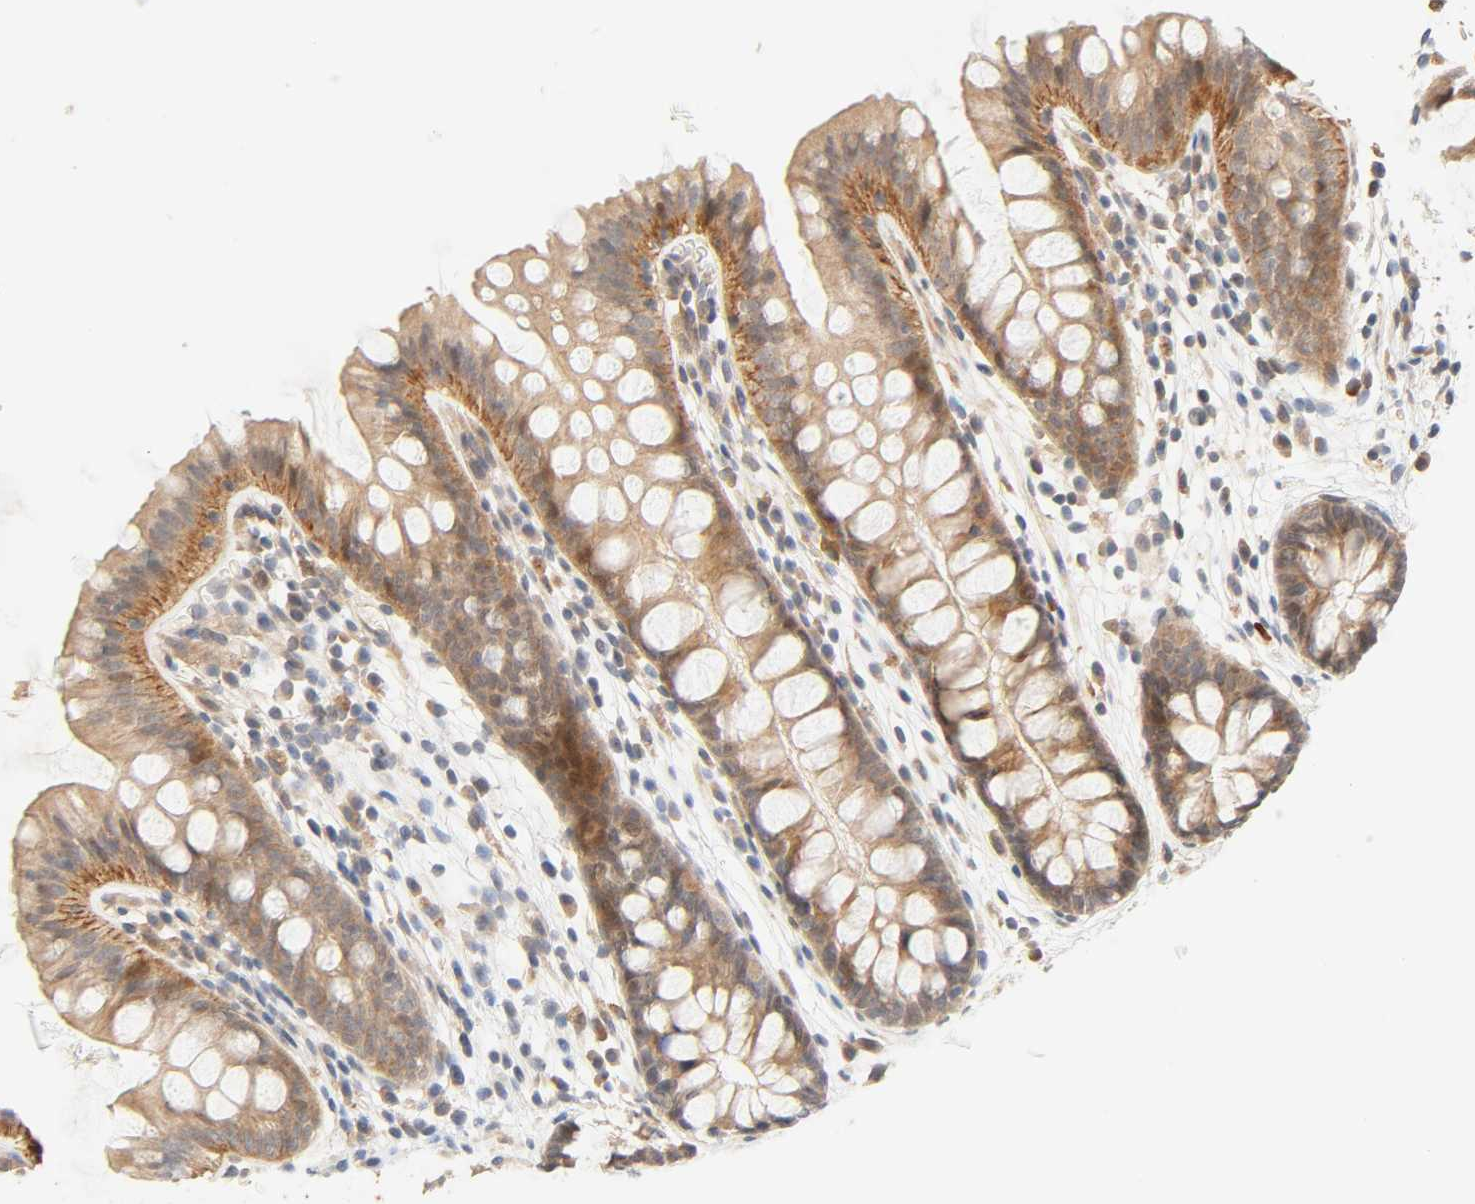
{"staining": {"intensity": "weak", "quantity": ">75%", "location": "cytoplasmic/membranous"}, "tissue": "colon", "cell_type": "Endothelial cells", "image_type": "normal", "snomed": [{"axis": "morphology", "description": "Normal tissue, NOS"}, {"axis": "topography", "description": "Smooth muscle"}, {"axis": "topography", "description": "Colon"}], "caption": "A micrograph showing weak cytoplasmic/membranous positivity in about >75% of endothelial cells in unremarkable colon, as visualized by brown immunohistochemical staining.", "gene": "CACNA1G", "patient": {"sex": "male", "age": 67}}